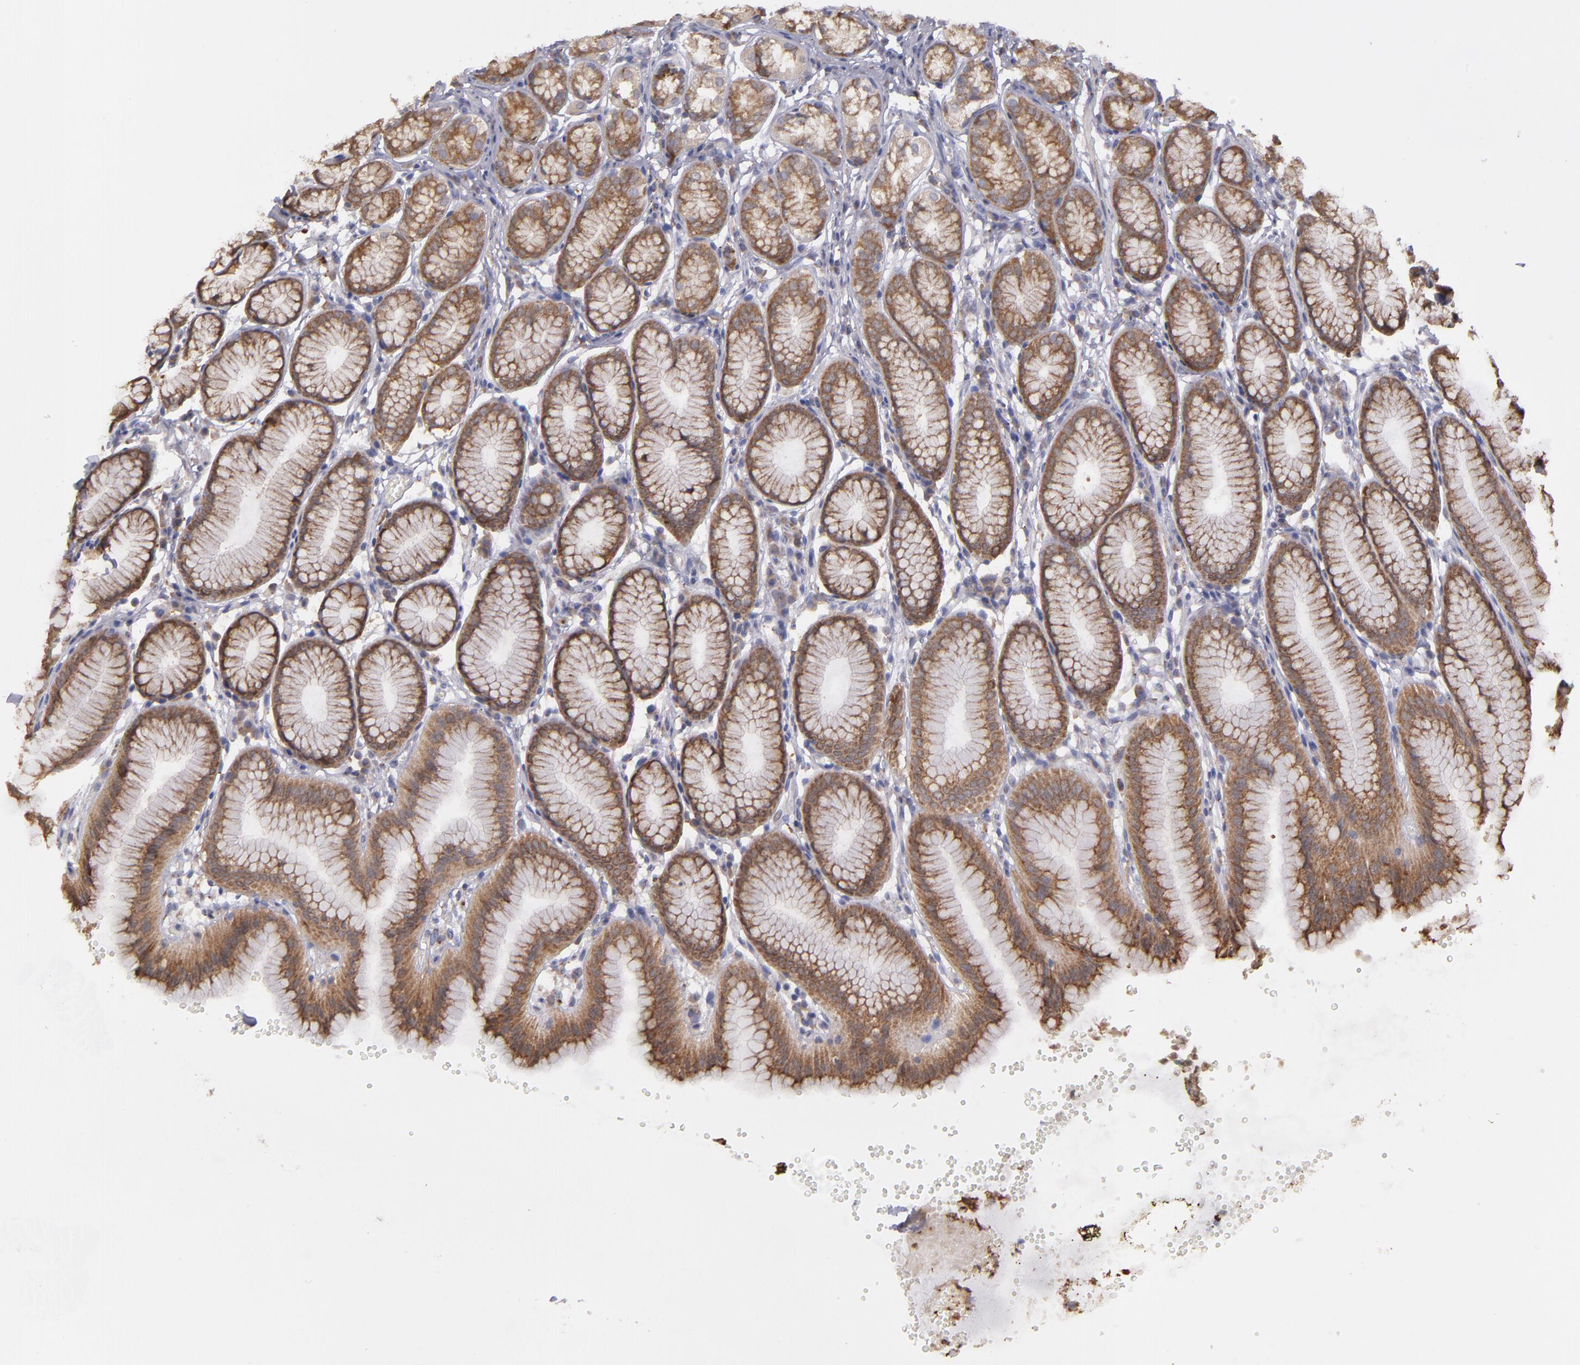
{"staining": {"intensity": "strong", "quantity": ">75%", "location": "cytoplasmic/membranous"}, "tissue": "stomach", "cell_type": "Glandular cells", "image_type": "normal", "snomed": [{"axis": "morphology", "description": "Normal tissue, NOS"}, {"axis": "topography", "description": "Stomach"}], "caption": "High-power microscopy captured an immunohistochemistry micrograph of benign stomach, revealing strong cytoplasmic/membranous staining in about >75% of glandular cells.", "gene": "MTHFD1", "patient": {"sex": "male", "age": 42}}